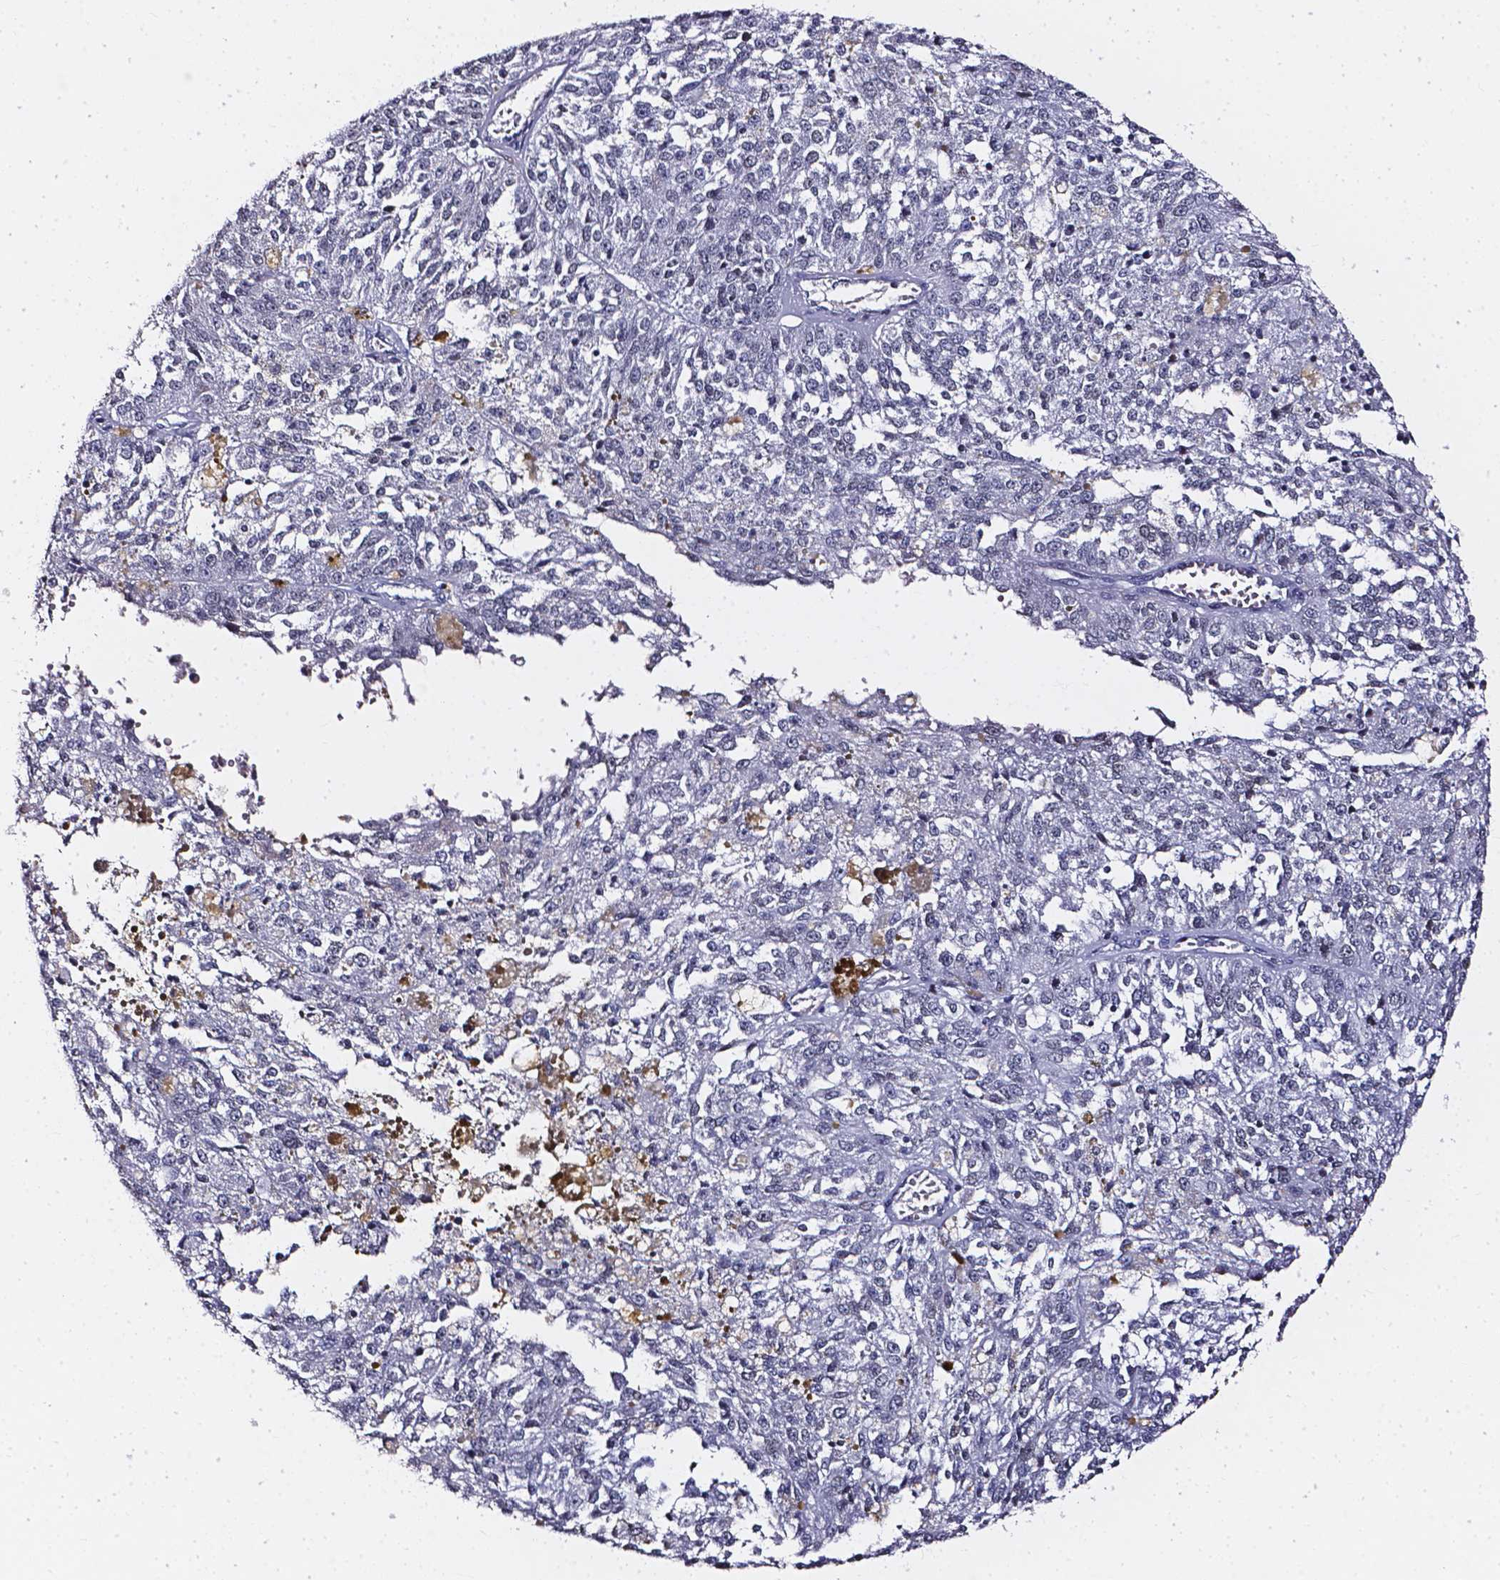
{"staining": {"intensity": "negative", "quantity": "none", "location": "none"}, "tissue": "melanoma", "cell_type": "Tumor cells", "image_type": "cancer", "snomed": [{"axis": "morphology", "description": "Malignant melanoma, Metastatic site"}, {"axis": "topography", "description": "Lymph node"}], "caption": "Photomicrograph shows no protein expression in tumor cells of malignant melanoma (metastatic site) tissue.", "gene": "AKR1B10", "patient": {"sex": "female", "age": 64}}